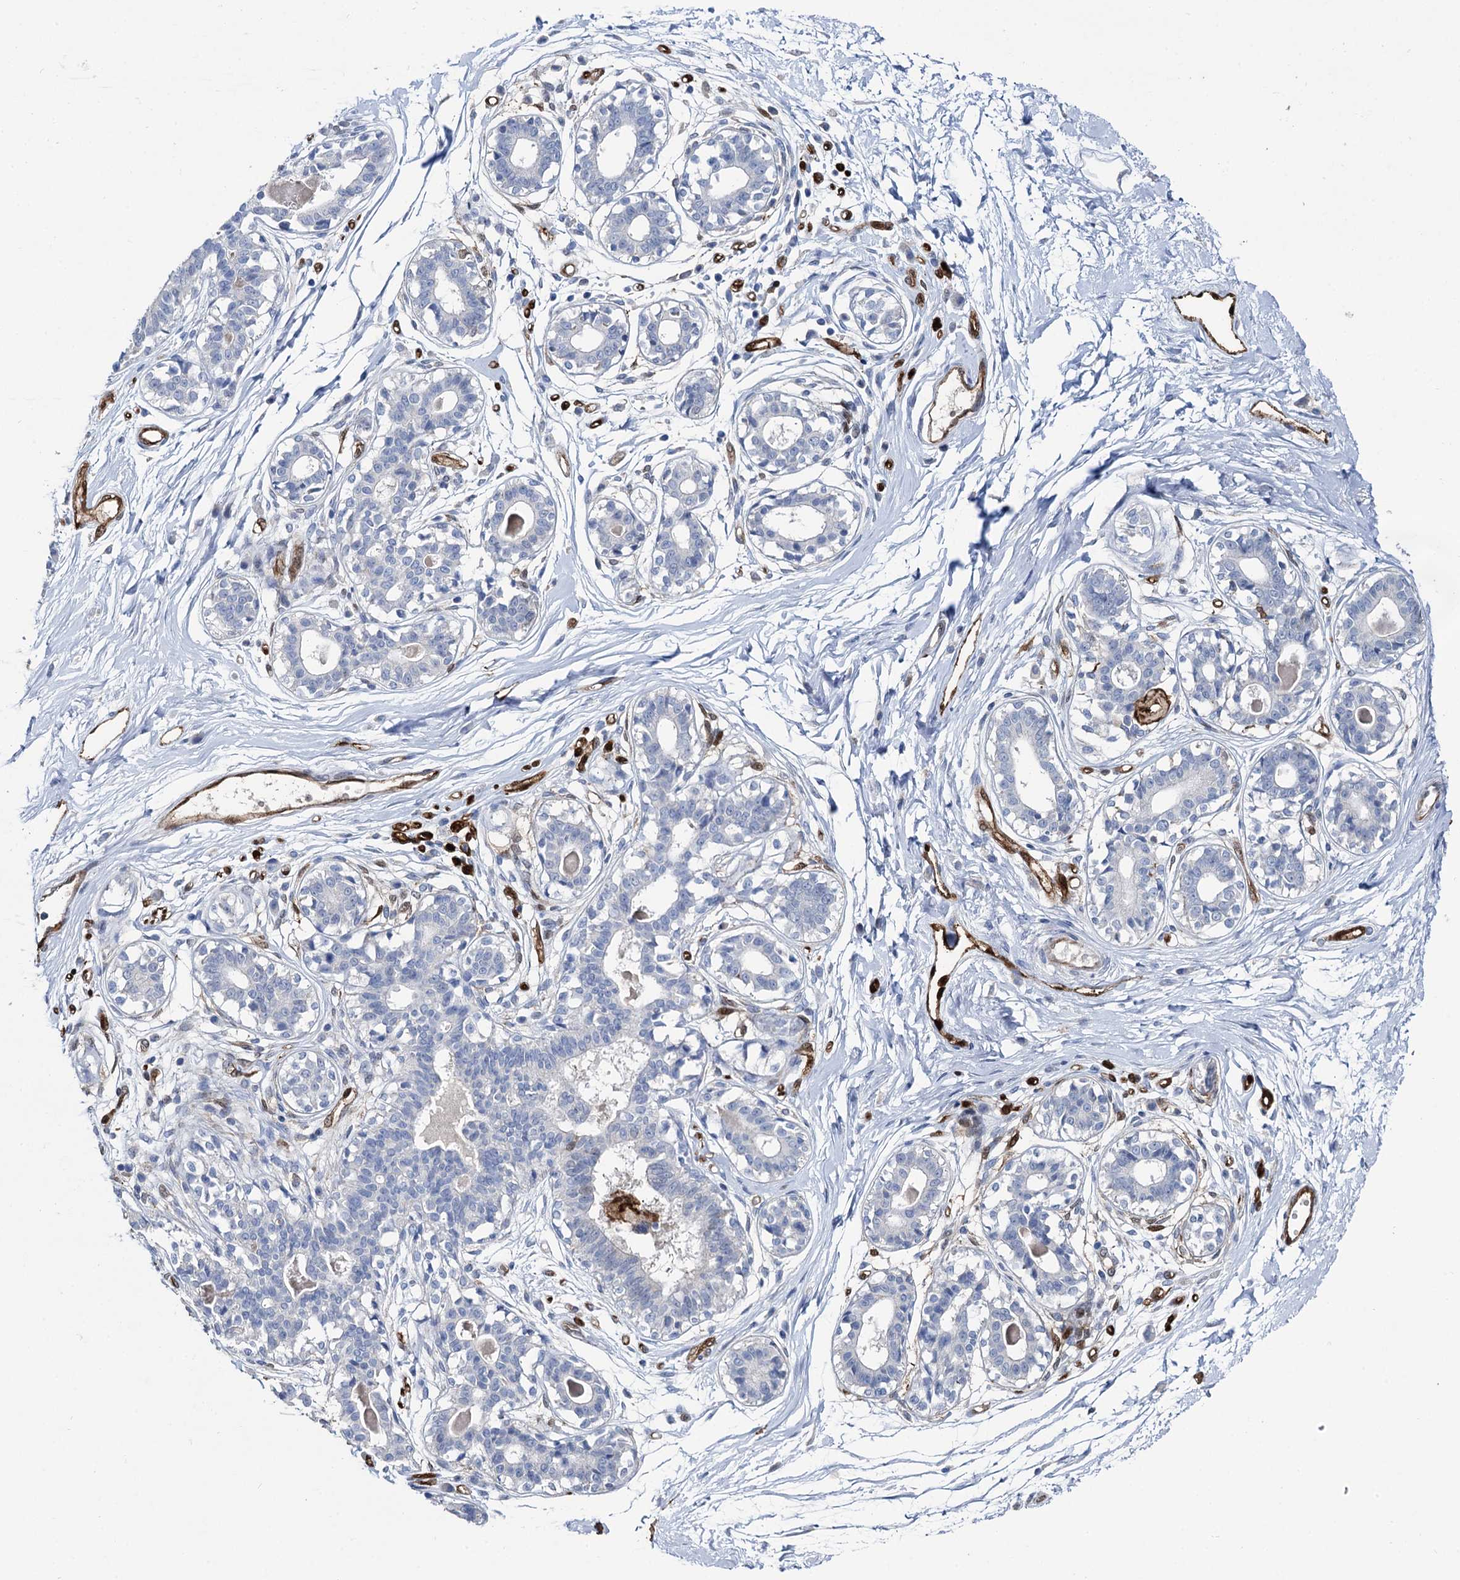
{"staining": {"intensity": "moderate", "quantity": "25%-75%", "location": "cytoplasmic/membranous,nuclear"}, "tissue": "breast", "cell_type": "Adipocytes", "image_type": "normal", "snomed": [{"axis": "morphology", "description": "Normal tissue, NOS"}, {"axis": "topography", "description": "Breast"}], "caption": "This histopathology image displays immunohistochemistry (IHC) staining of normal human breast, with medium moderate cytoplasmic/membranous,nuclear staining in approximately 25%-75% of adipocytes.", "gene": "FABP5", "patient": {"sex": "female", "age": 45}}